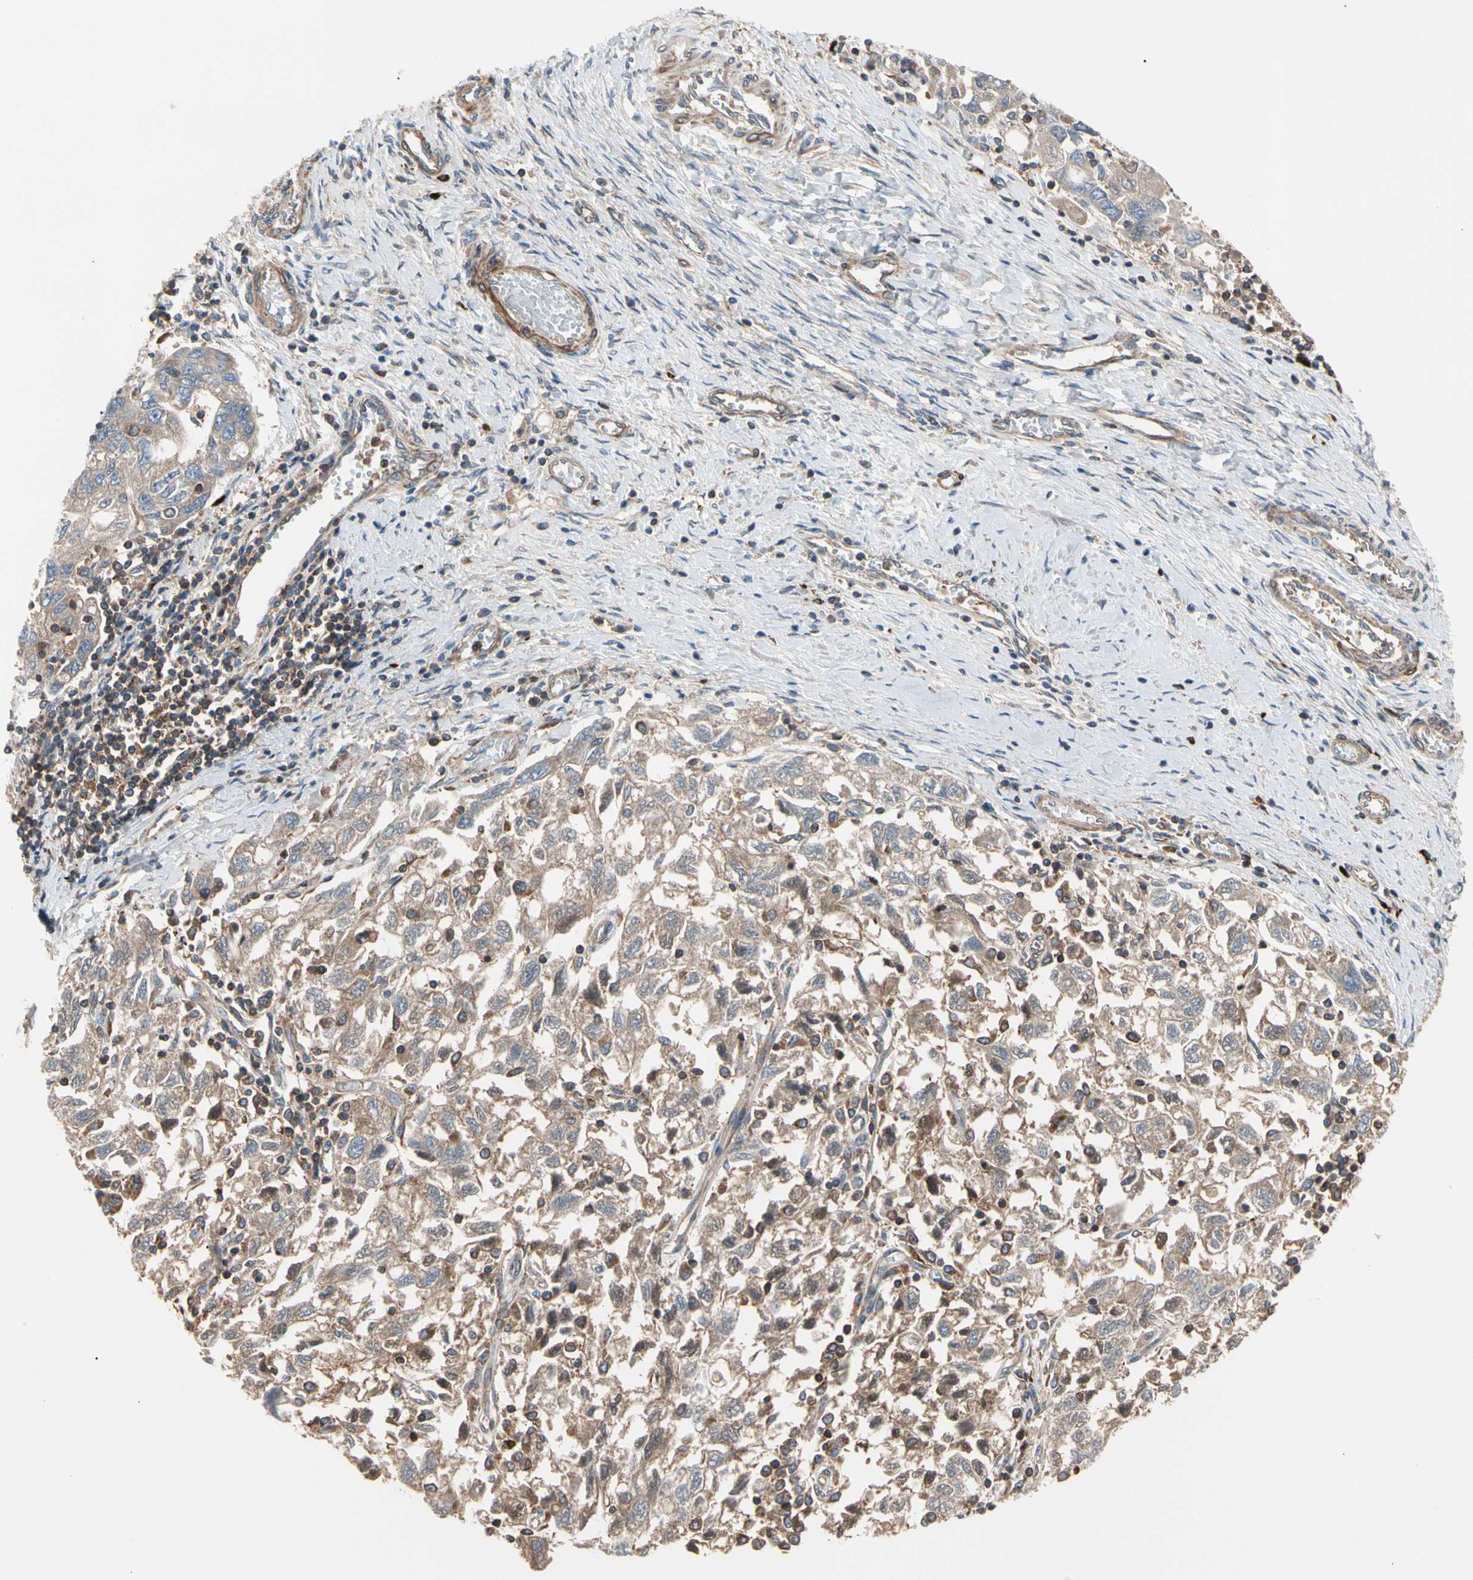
{"staining": {"intensity": "moderate", "quantity": ">75%", "location": "cytoplasmic/membranous"}, "tissue": "ovarian cancer", "cell_type": "Tumor cells", "image_type": "cancer", "snomed": [{"axis": "morphology", "description": "Carcinoma, NOS"}, {"axis": "morphology", "description": "Cystadenocarcinoma, serous, NOS"}, {"axis": "topography", "description": "Ovary"}], "caption": "Immunohistochemistry (IHC) micrograph of human serous cystadenocarcinoma (ovarian) stained for a protein (brown), which reveals medium levels of moderate cytoplasmic/membranous expression in about >75% of tumor cells.", "gene": "ROCK1", "patient": {"sex": "female", "age": 69}}